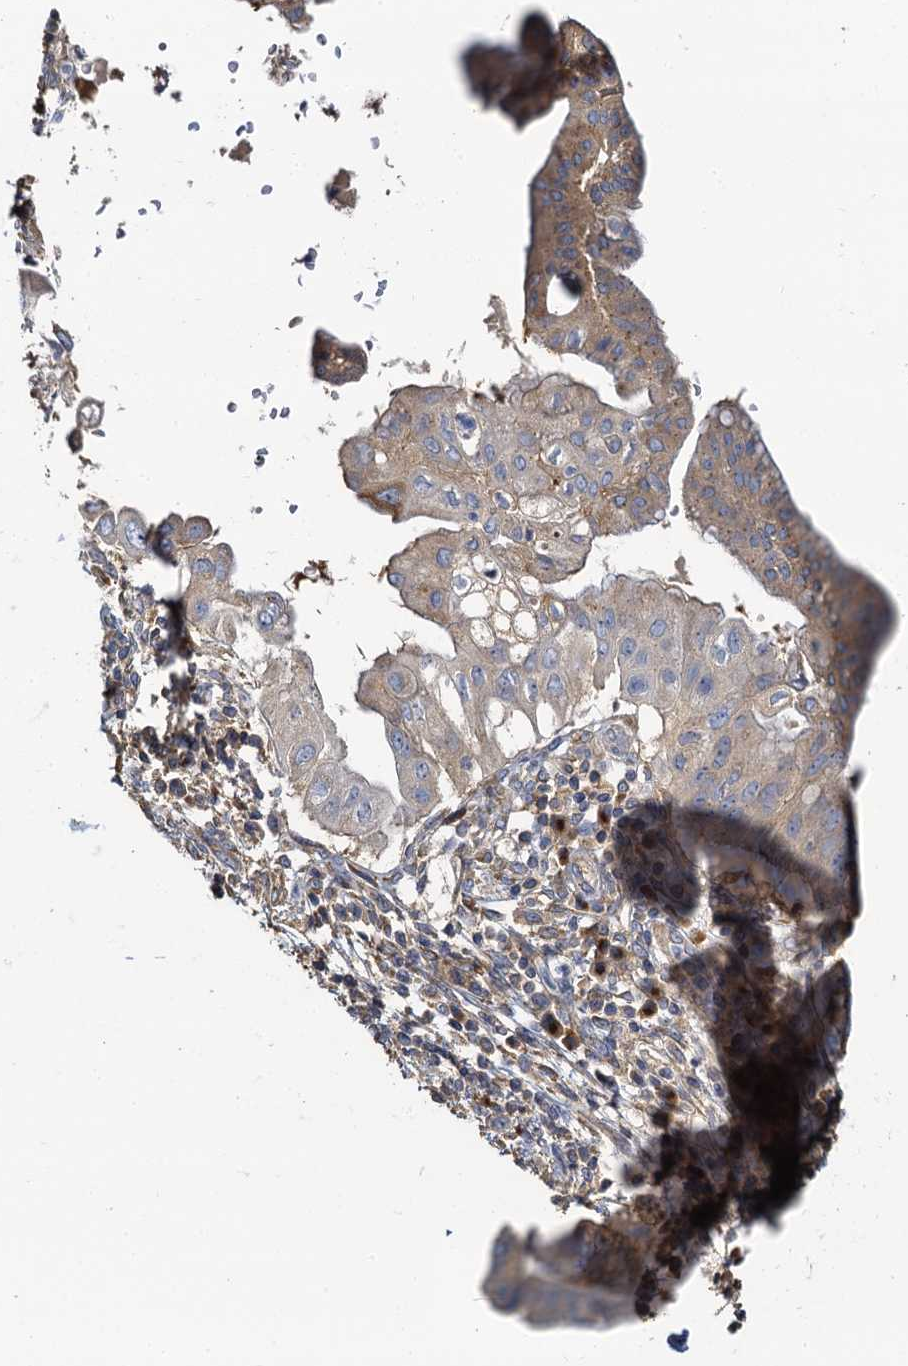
{"staining": {"intensity": "weak", "quantity": ">75%", "location": "cytoplasmic/membranous"}, "tissue": "pancreatic cancer", "cell_type": "Tumor cells", "image_type": "cancer", "snomed": [{"axis": "morphology", "description": "Adenocarcinoma, NOS"}, {"axis": "topography", "description": "Pancreas"}], "caption": "Weak cytoplasmic/membranous protein positivity is seen in approximately >75% of tumor cells in adenocarcinoma (pancreatic).", "gene": "NKAPD1", "patient": {"sex": "male", "age": 68}}